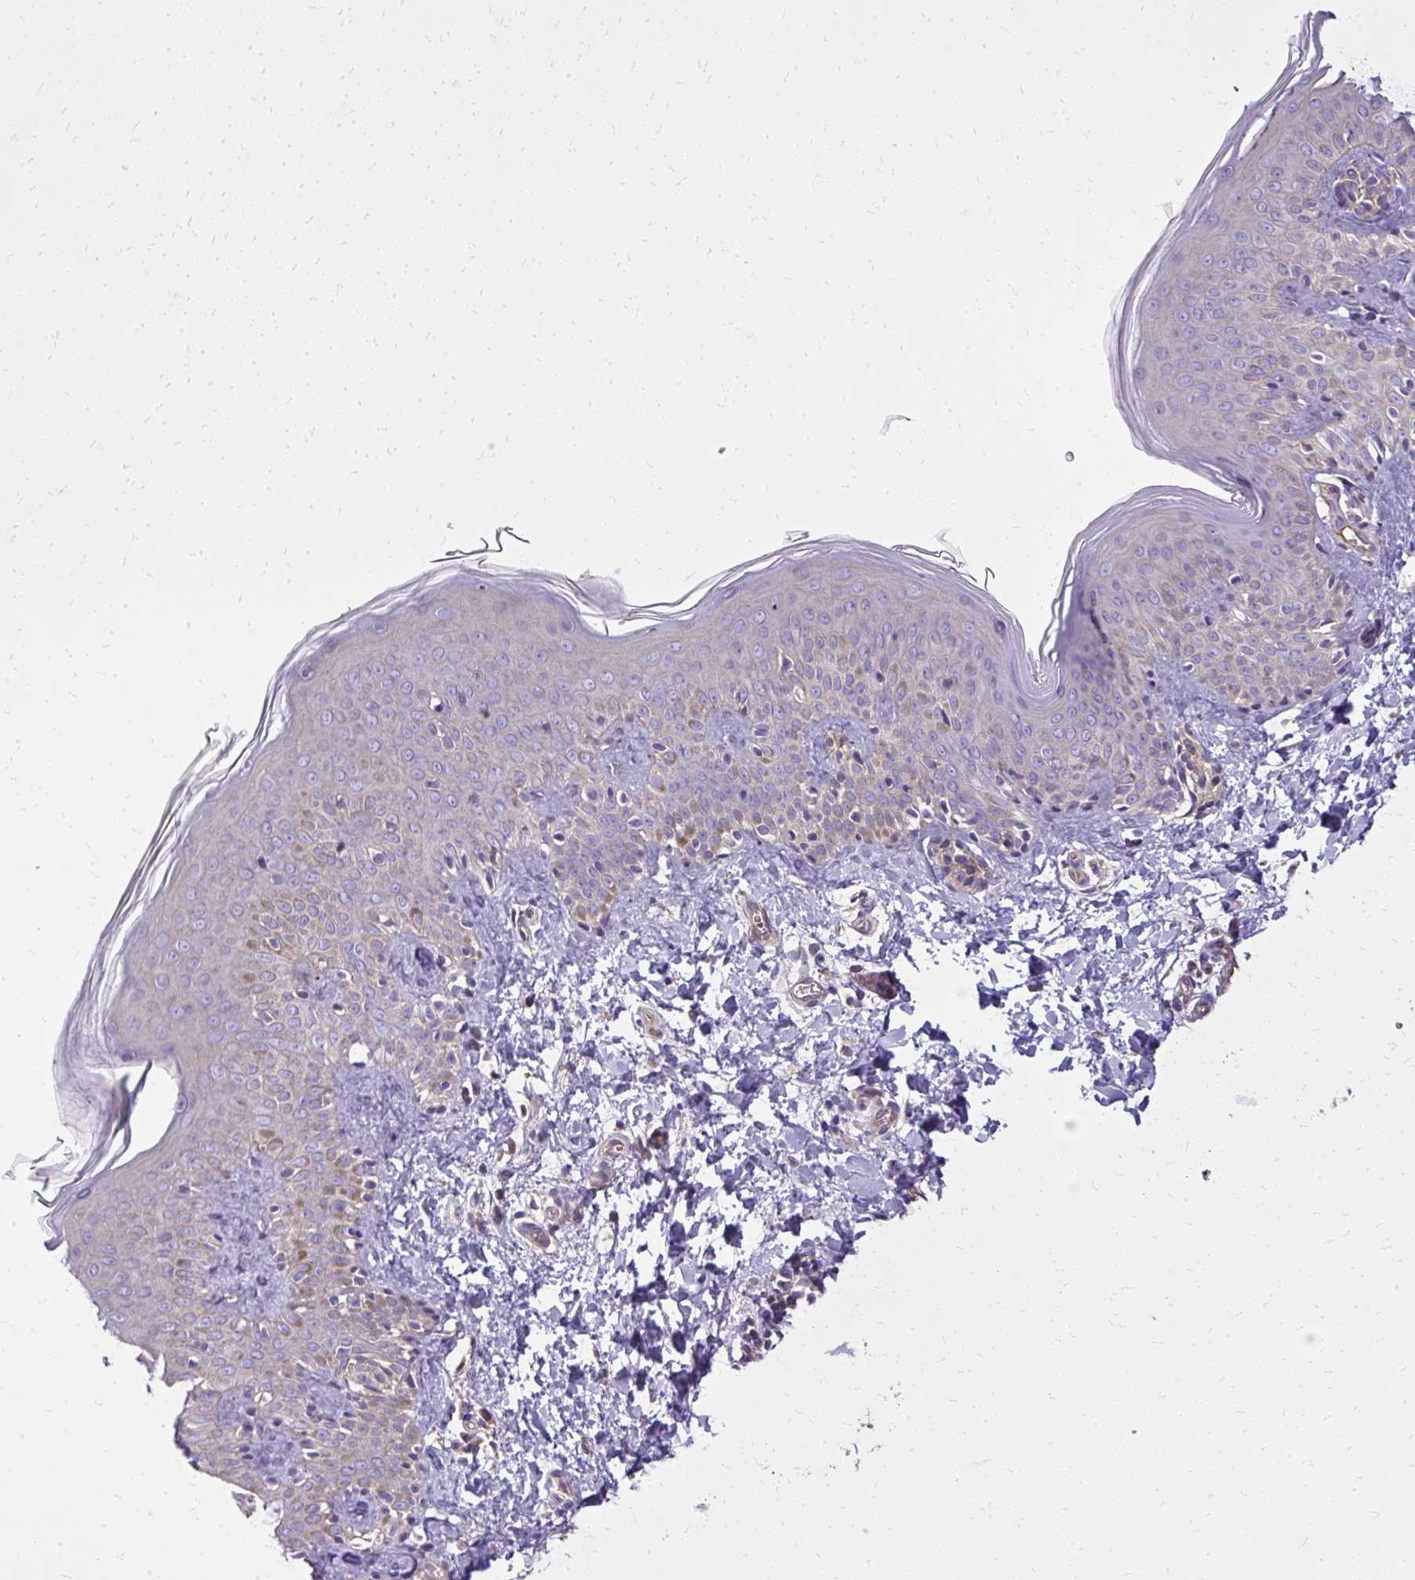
{"staining": {"intensity": "negative", "quantity": "none", "location": "none"}, "tissue": "skin", "cell_type": "Fibroblasts", "image_type": "normal", "snomed": [{"axis": "morphology", "description": "Normal tissue, NOS"}, {"axis": "topography", "description": "Skin"}], "caption": "IHC histopathology image of normal human skin stained for a protein (brown), which reveals no positivity in fibroblasts.", "gene": "RUNDC3B", "patient": {"sex": "male", "age": 16}}